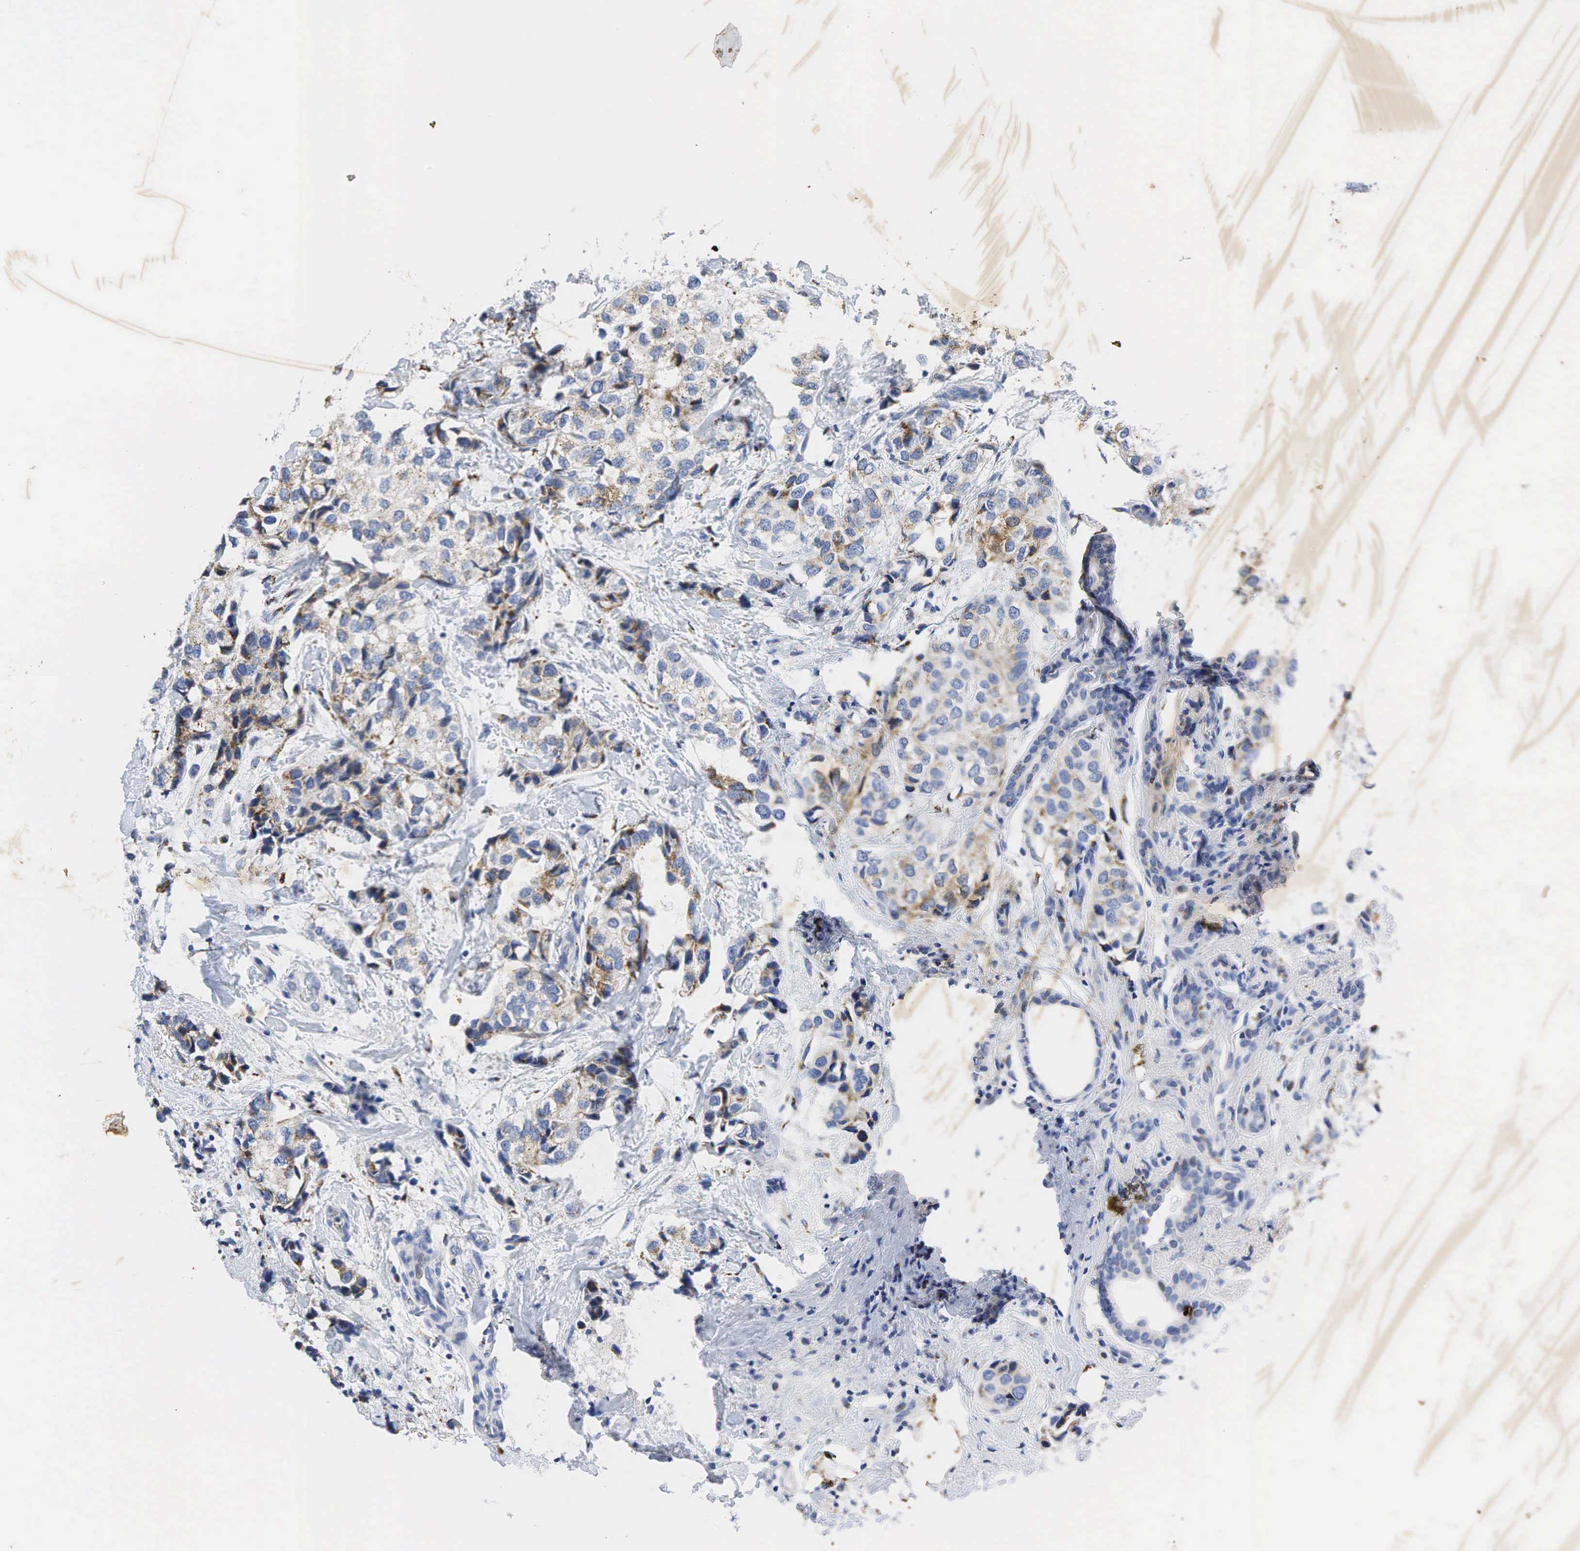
{"staining": {"intensity": "weak", "quantity": "25%-75%", "location": "cytoplasmic/membranous"}, "tissue": "breast cancer", "cell_type": "Tumor cells", "image_type": "cancer", "snomed": [{"axis": "morphology", "description": "Duct carcinoma"}, {"axis": "topography", "description": "Breast"}], "caption": "Protein analysis of breast cancer tissue displays weak cytoplasmic/membranous staining in approximately 25%-75% of tumor cells. Using DAB (3,3'-diaminobenzidine) (brown) and hematoxylin (blue) stains, captured at high magnification using brightfield microscopy.", "gene": "SYP", "patient": {"sex": "female", "age": 68}}